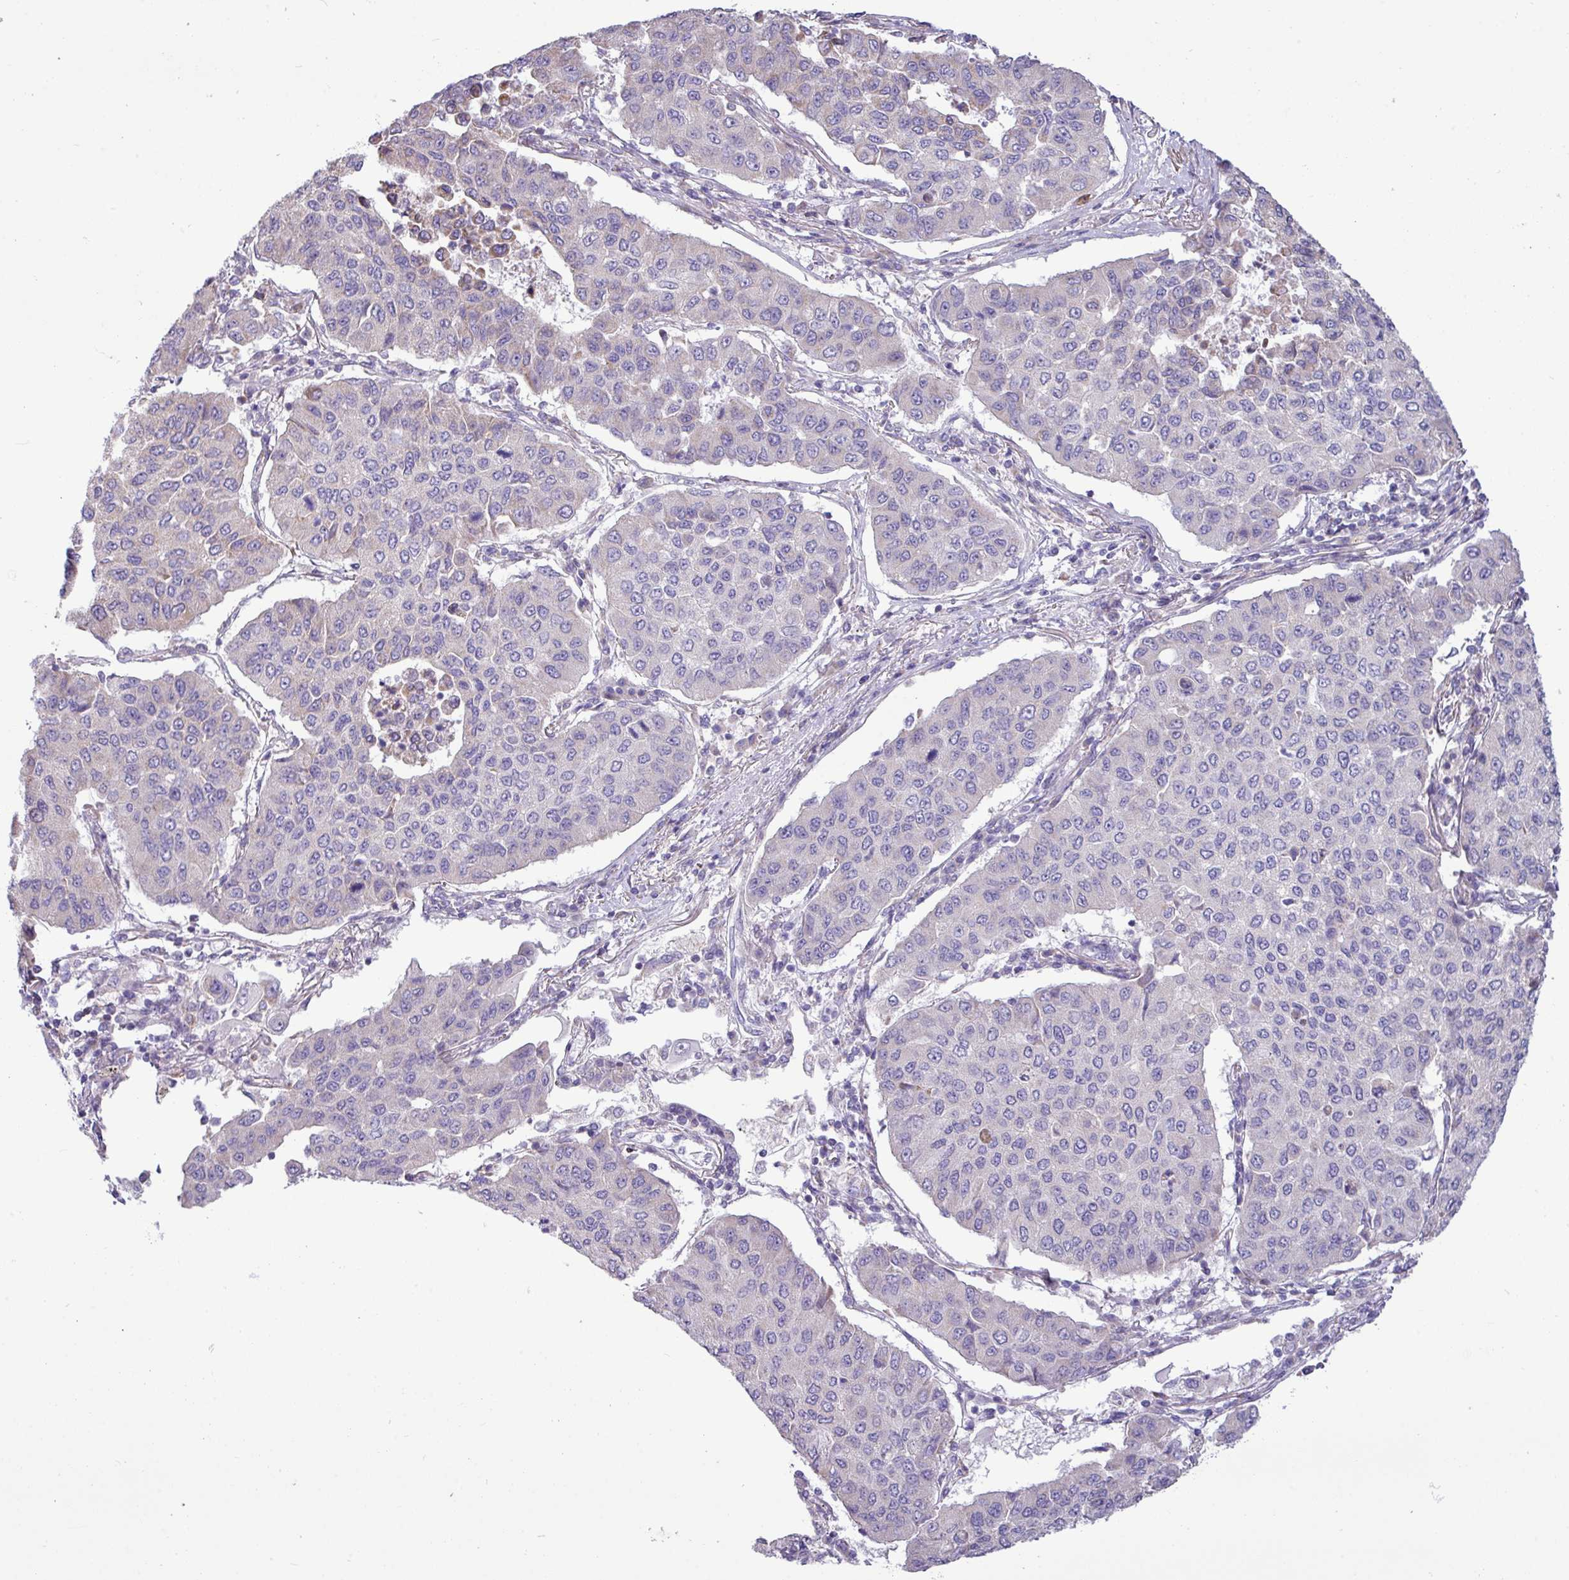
{"staining": {"intensity": "negative", "quantity": "none", "location": "none"}, "tissue": "lung cancer", "cell_type": "Tumor cells", "image_type": "cancer", "snomed": [{"axis": "morphology", "description": "Squamous cell carcinoma, NOS"}, {"axis": "topography", "description": "Lung"}], "caption": "IHC of human lung cancer (squamous cell carcinoma) displays no positivity in tumor cells.", "gene": "IRGC", "patient": {"sex": "male", "age": 74}}